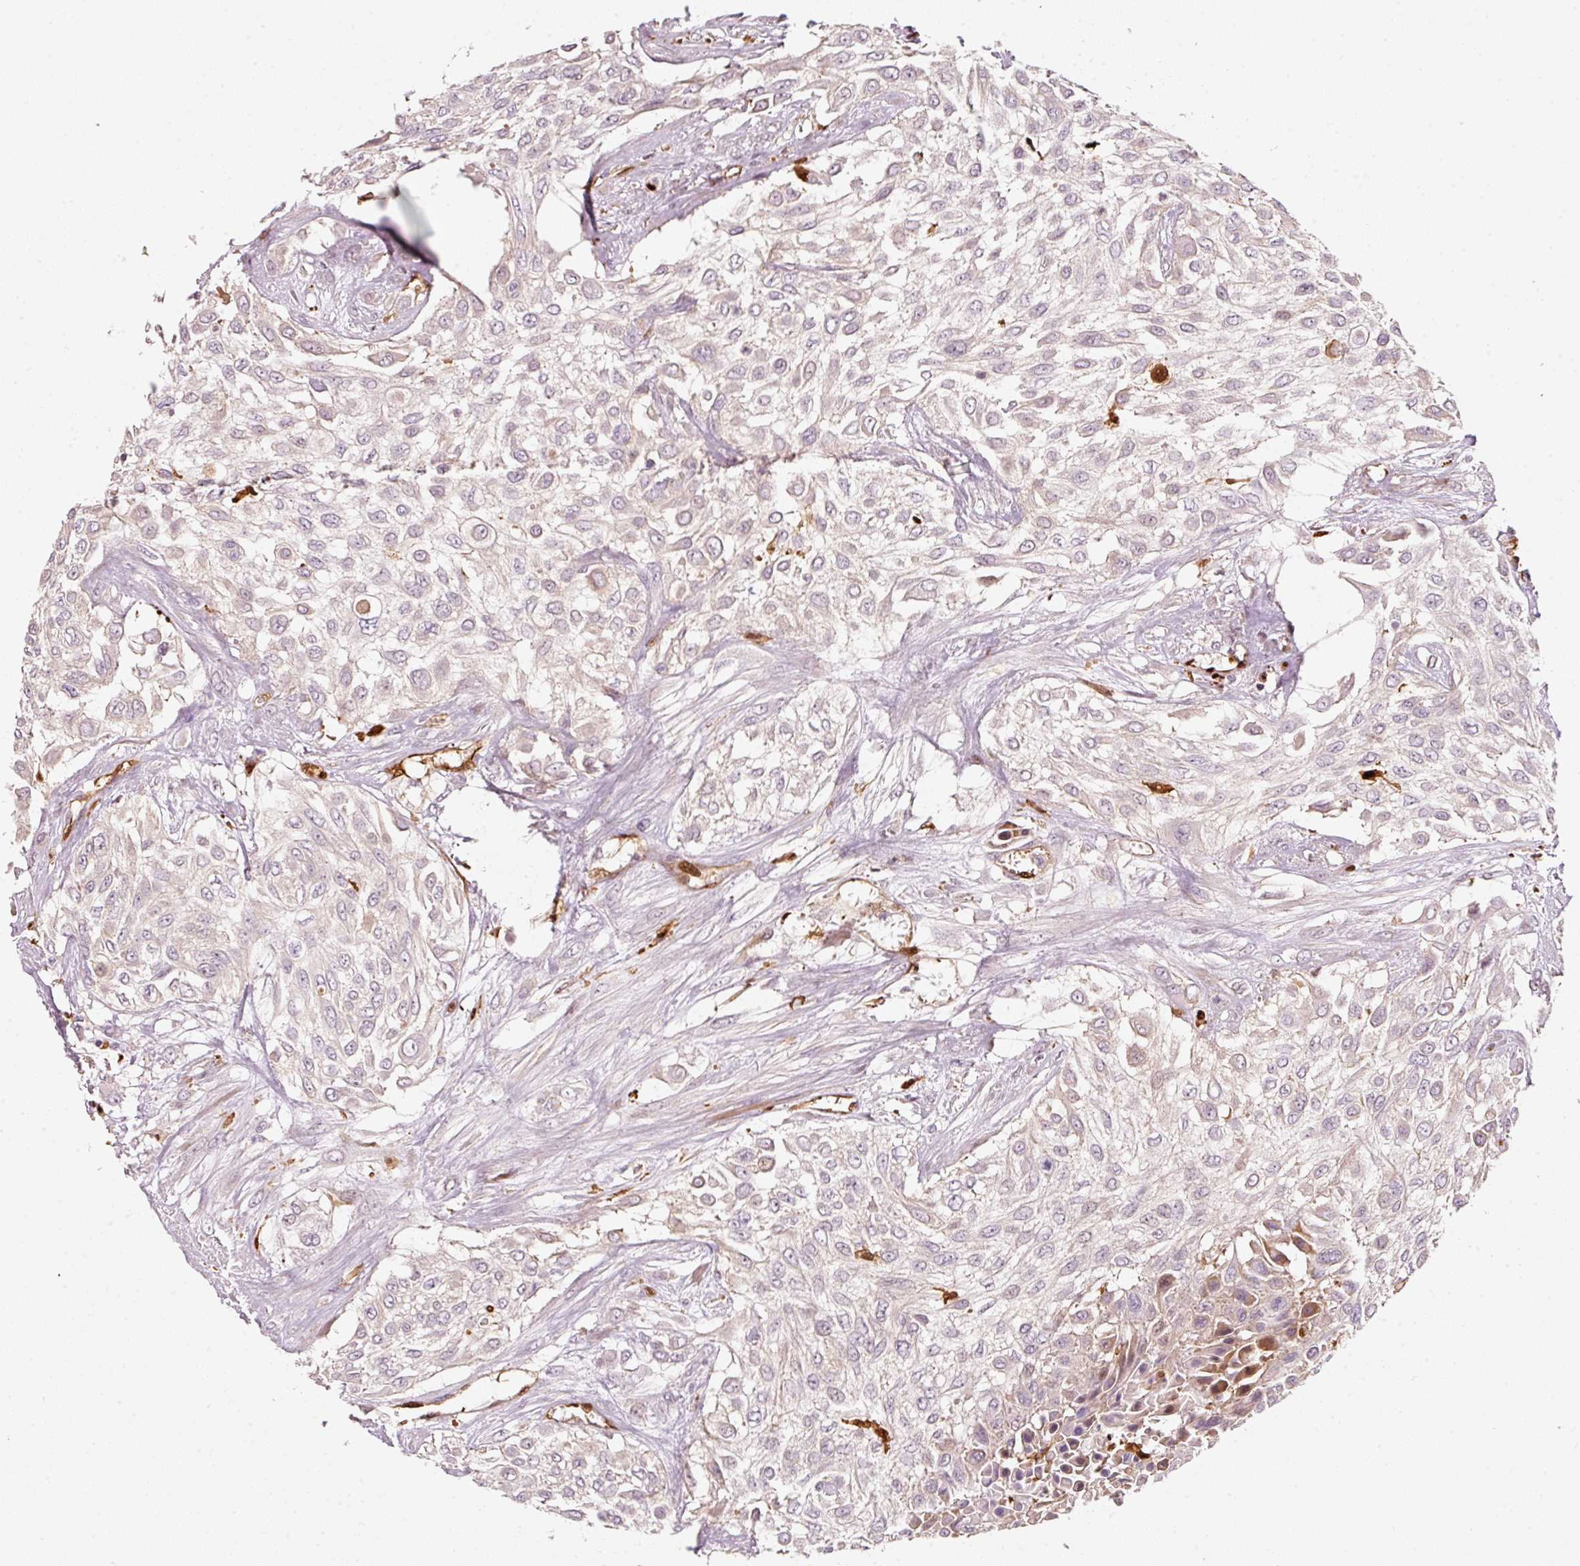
{"staining": {"intensity": "negative", "quantity": "none", "location": "none"}, "tissue": "urothelial cancer", "cell_type": "Tumor cells", "image_type": "cancer", "snomed": [{"axis": "morphology", "description": "Urothelial carcinoma, High grade"}, {"axis": "topography", "description": "Urinary bladder"}], "caption": "This micrograph is of urothelial cancer stained with immunohistochemistry (IHC) to label a protein in brown with the nuclei are counter-stained blue. There is no staining in tumor cells.", "gene": "IQGAP2", "patient": {"sex": "male", "age": 57}}